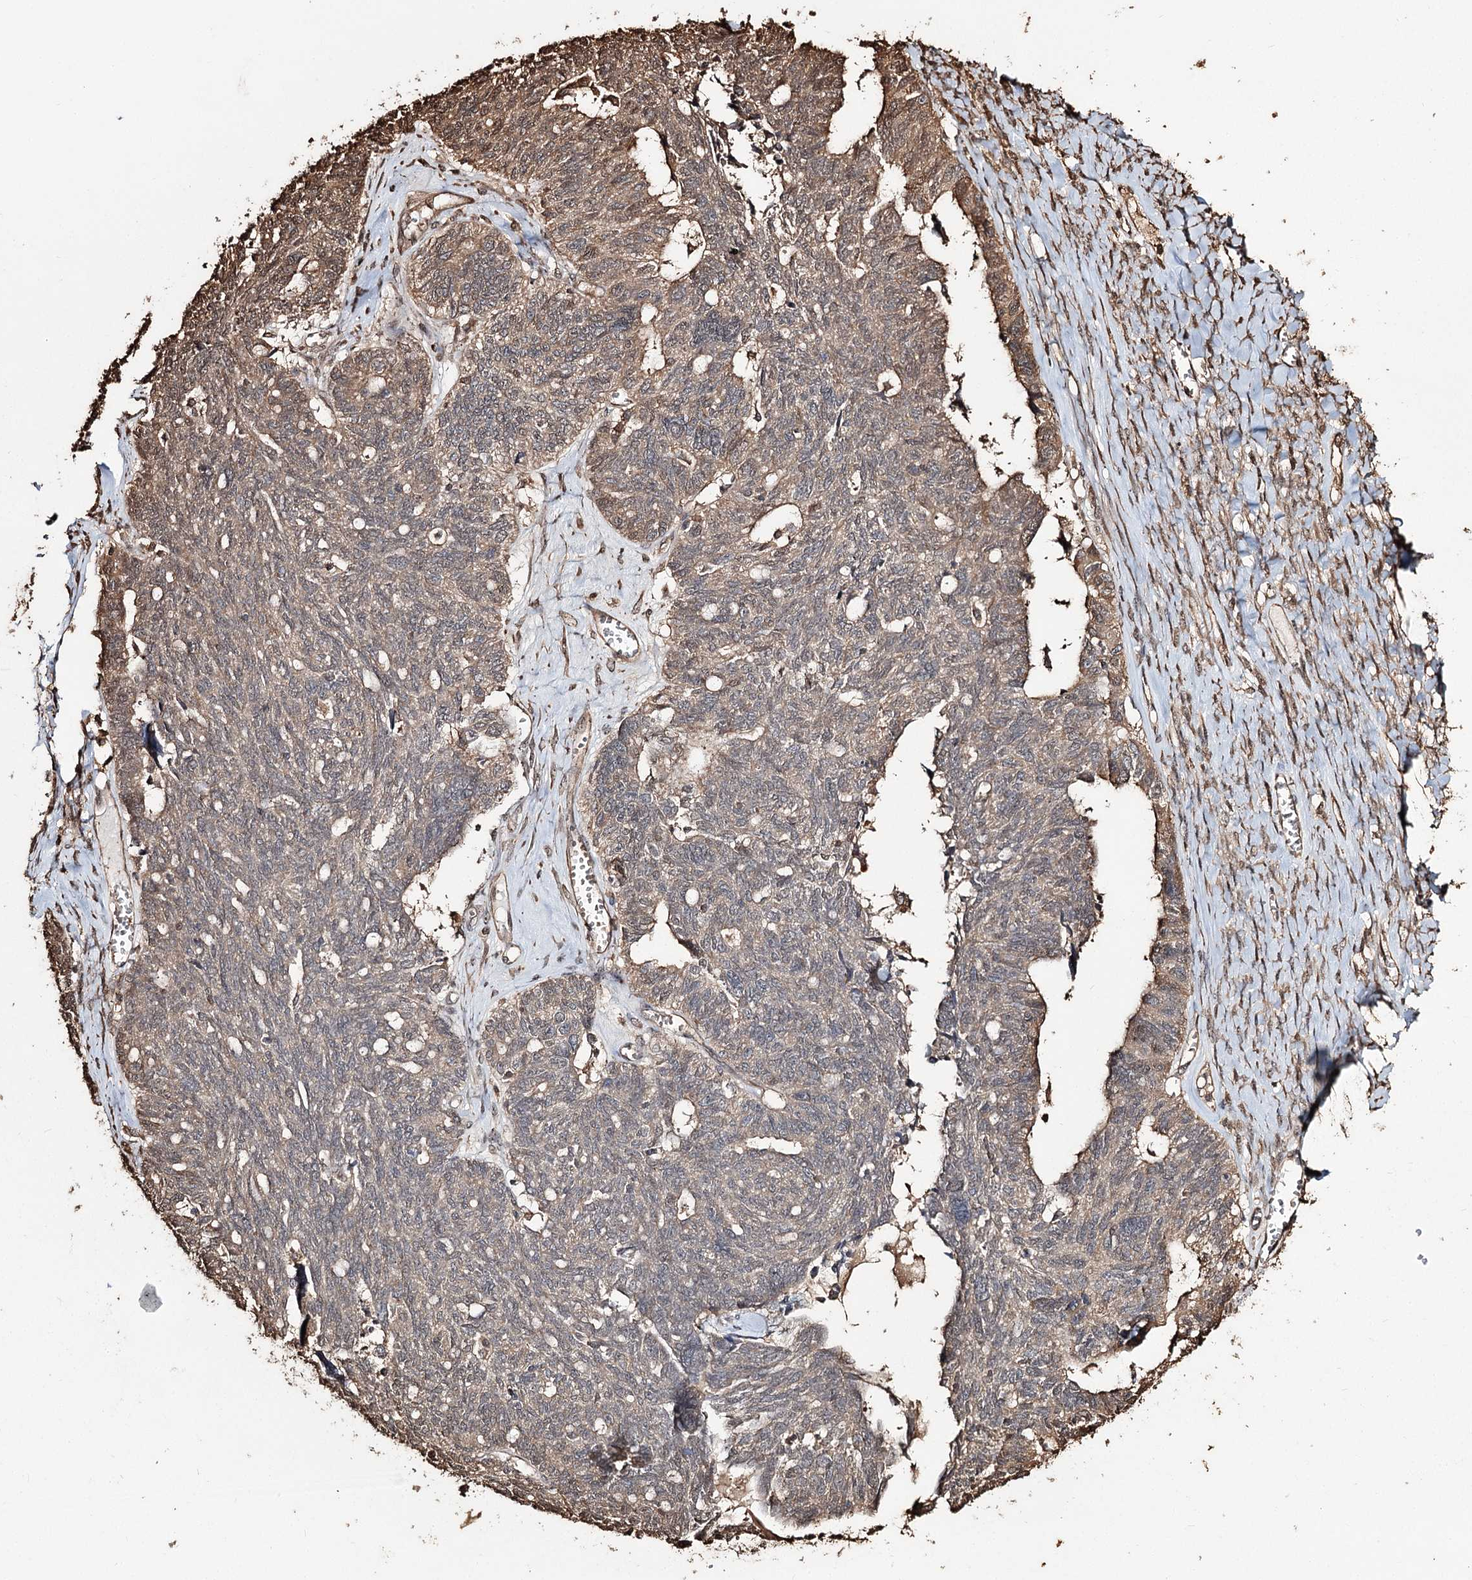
{"staining": {"intensity": "moderate", "quantity": ">75%", "location": "cytoplasmic/membranous,nuclear"}, "tissue": "ovarian cancer", "cell_type": "Tumor cells", "image_type": "cancer", "snomed": [{"axis": "morphology", "description": "Cystadenocarcinoma, serous, NOS"}, {"axis": "topography", "description": "Ovary"}], "caption": "Human ovarian cancer stained with a brown dye displays moderate cytoplasmic/membranous and nuclear positive positivity in approximately >75% of tumor cells.", "gene": "PLCH1", "patient": {"sex": "female", "age": 79}}